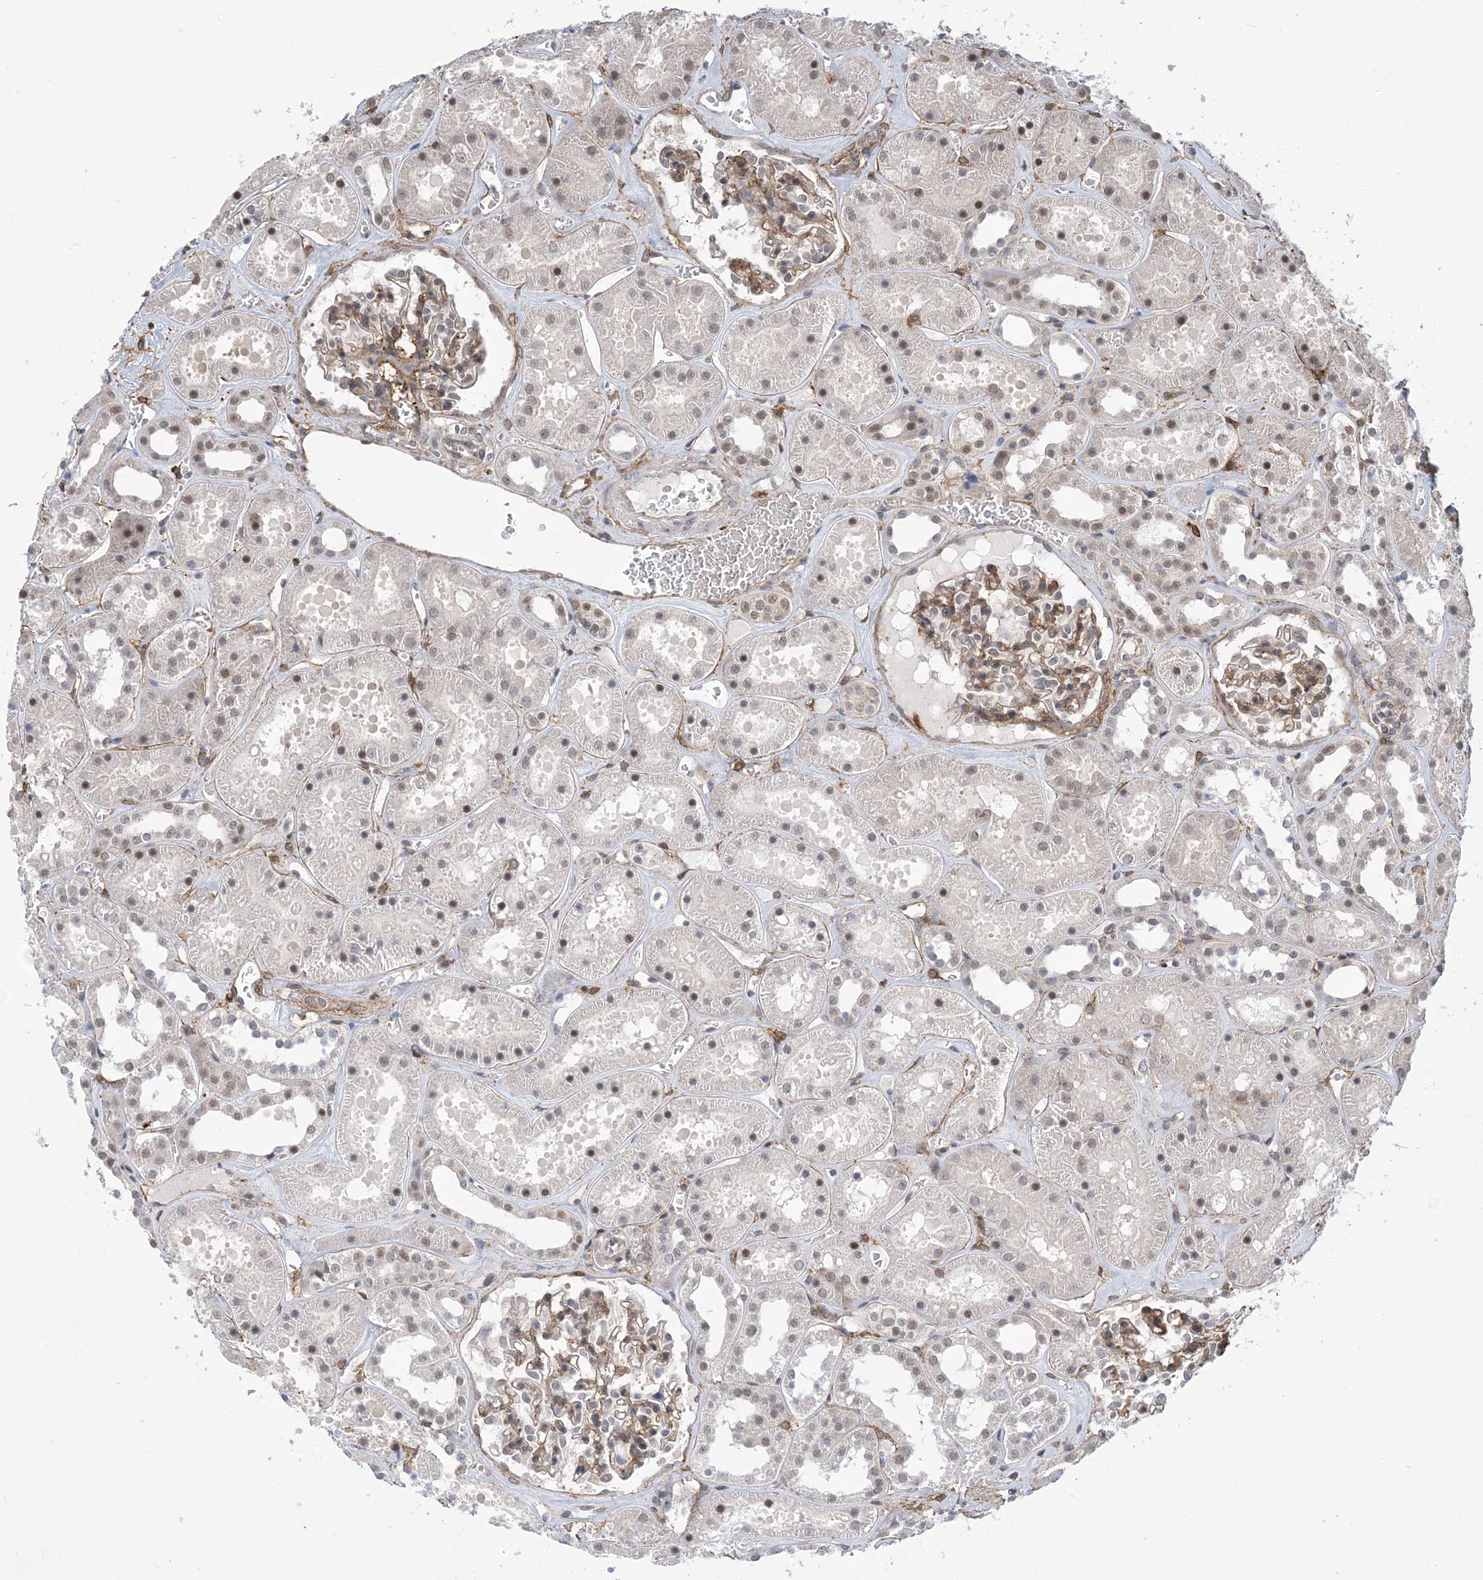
{"staining": {"intensity": "moderate", "quantity": "<25%", "location": "cytoplasmic/membranous"}, "tissue": "kidney", "cell_type": "Cells in glomeruli", "image_type": "normal", "snomed": [{"axis": "morphology", "description": "Normal tissue, NOS"}, {"axis": "topography", "description": "Kidney"}], "caption": "IHC staining of unremarkable kidney, which shows low levels of moderate cytoplasmic/membranous staining in approximately <25% of cells in glomeruli indicating moderate cytoplasmic/membranous protein positivity. The staining was performed using DAB (brown) for protein detection and nuclei were counterstained in hematoxylin (blue).", "gene": "ZNF8", "patient": {"sex": "female", "age": 41}}